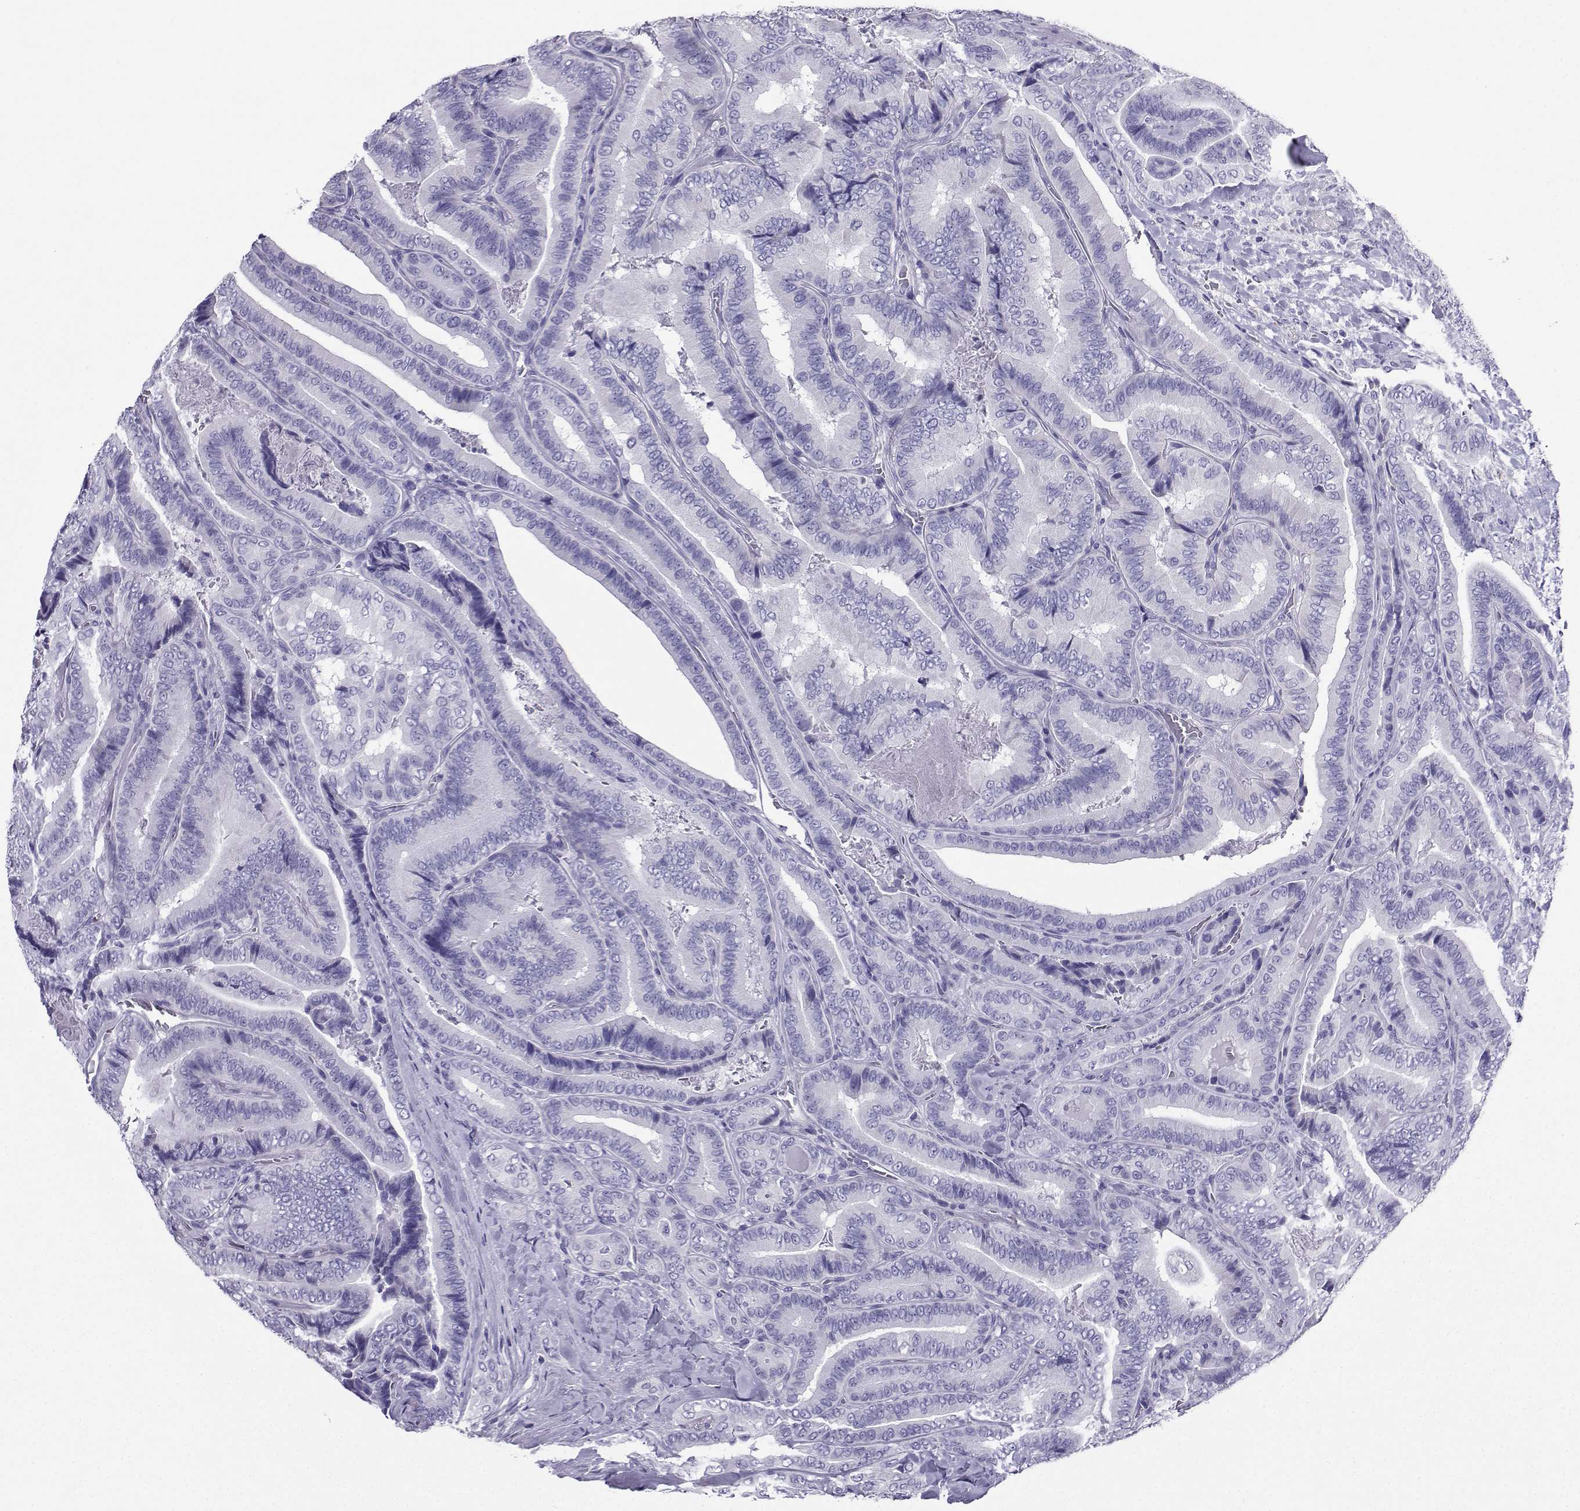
{"staining": {"intensity": "negative", "quantity": "none", "location": "none"}, "tissue": "thyroid cancer", "cell_type": "Tumor cells", "image_type": "cancer", "snomed": [{"axis": "morphology", "description": "Papillary adenocarcinoma, NOS"}, {"axis": "topography", "description": "Thyroid gland"}], "caption": "This is an immunohistochemistry (IHC) micrograph of thyroid cancer. There is no positivity in tumor cells.", "gene": "CD109", "patient": {"sex": "male", "age": 61}}